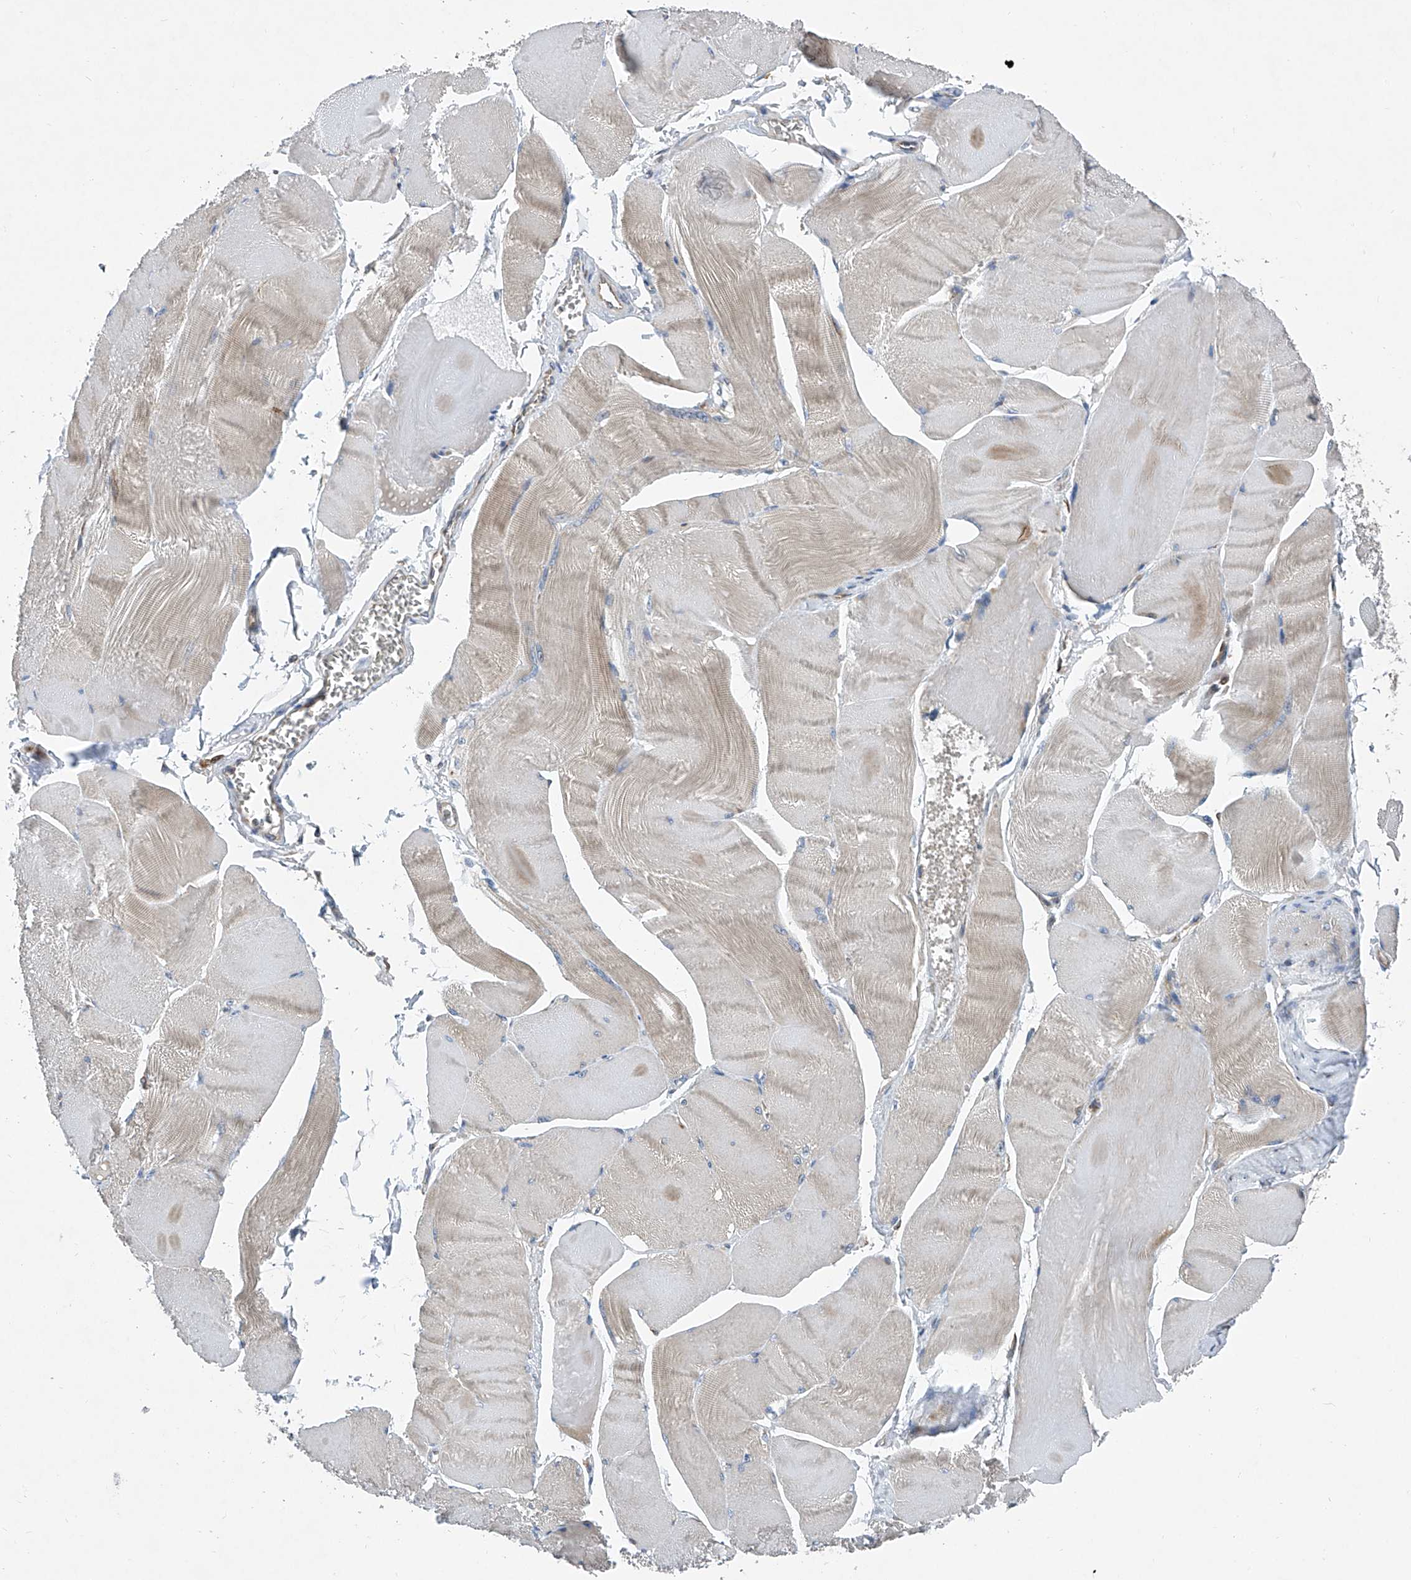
{"staining": {"intensity": "weak", "quantity": "25%-75%", "location": "cytoplasmic/membranous"}, "tissue": "skeletal muscle", "cell_type": "Myocytes", "image_type": "normal", "snomed": [{"axis": "morphology", "description": "Normal tissue, NOS"}, {"axis": "morphology", "description": "Basal cell carcinoma"}, {"axis": "topography", "description": "Skeletal muscle"}], "caption": "This micrograph demonstrates immunohistochemistry staining of unremarkable skeletal muscle, with low weak cytoplasmic/membranous expression in about 25%-75% of myocytes.", "gene": "TRIM38", "patient": {"sex": "female", "age": 64}}